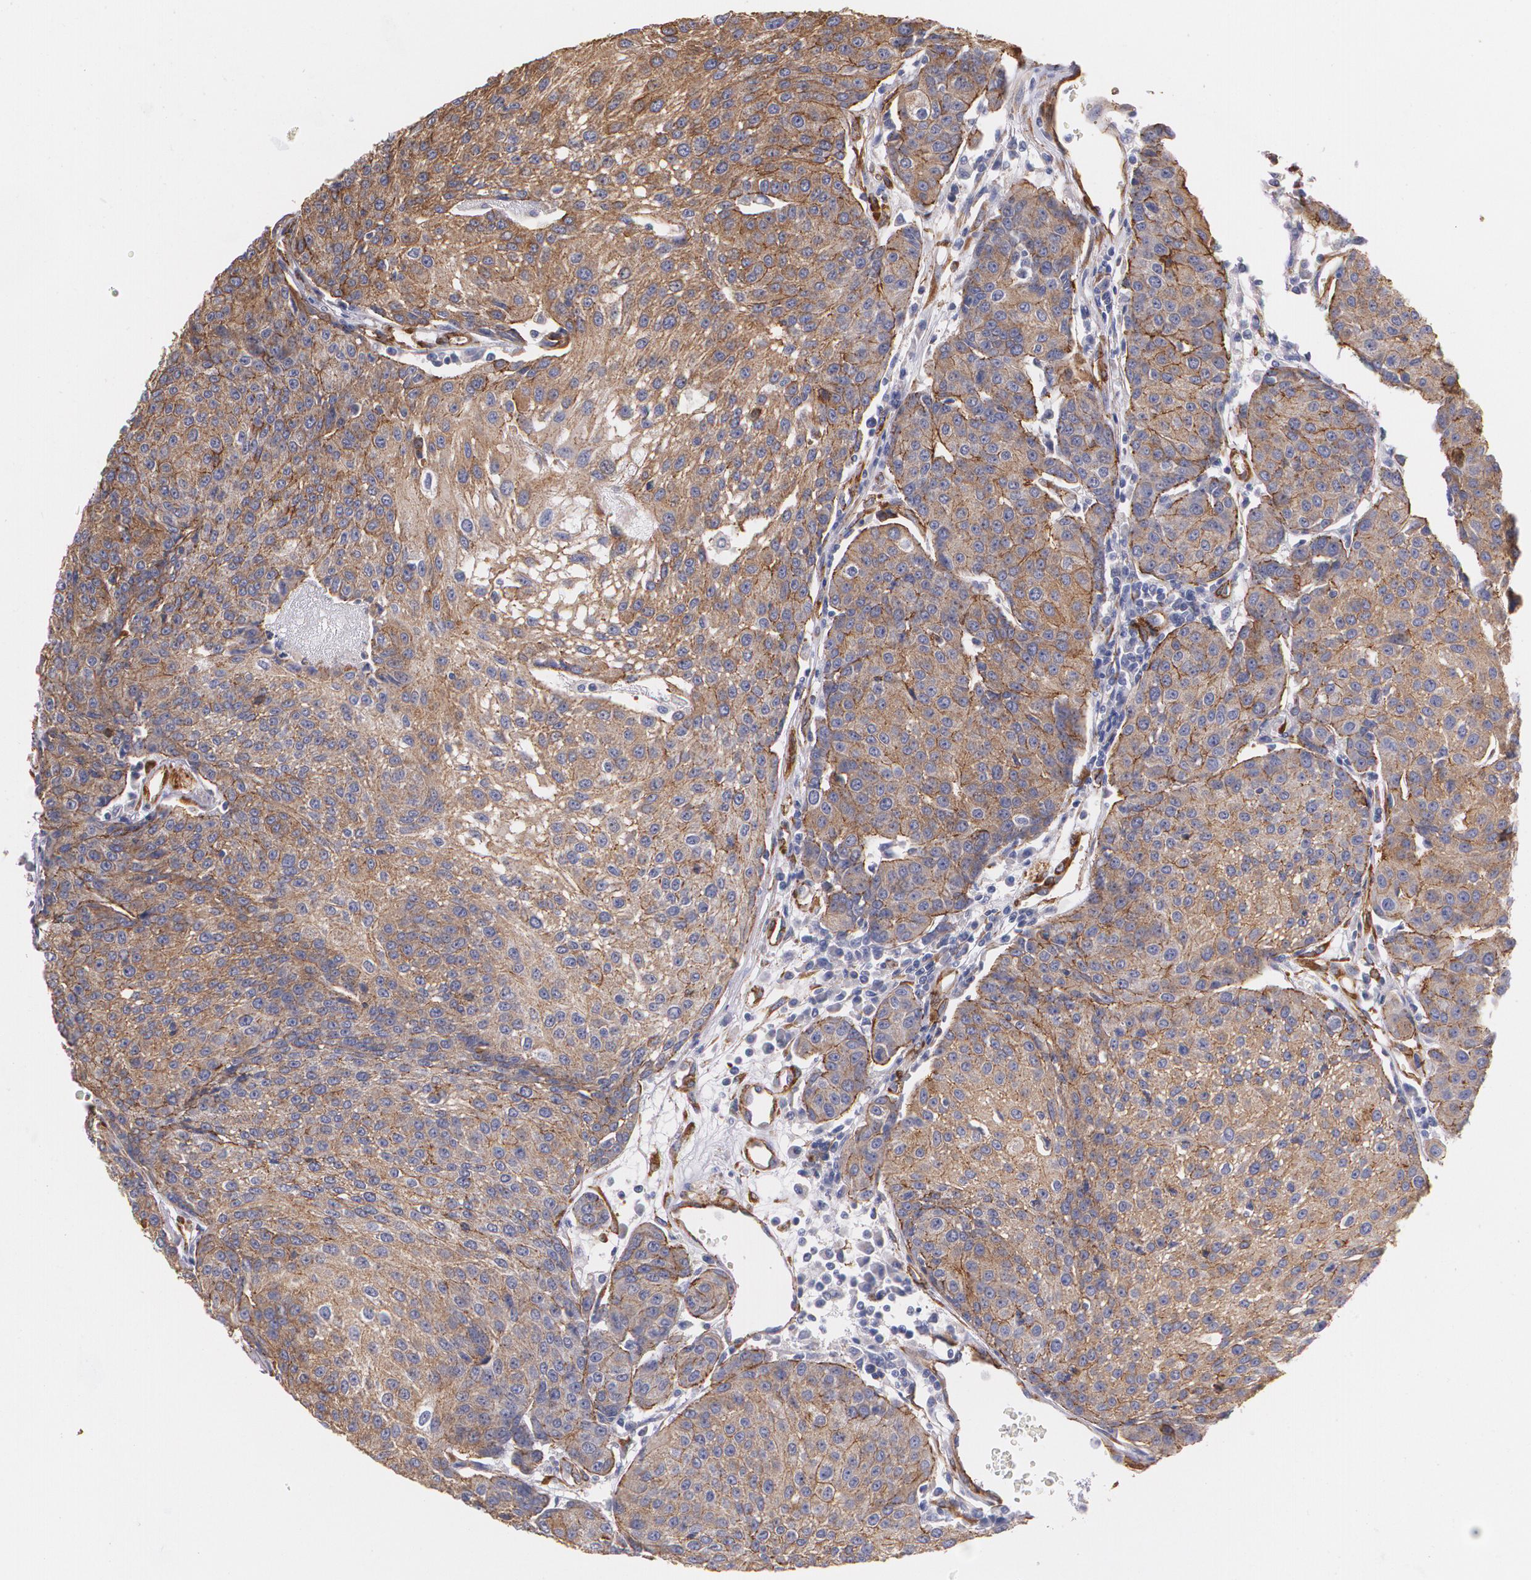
{"staining": {"intensity": "moderate", "quantity": "25%-75%", "location": "cytoplasmic/membranous"}, "tissue": "urothelial cancer", "cell_type": "Tumor cells", "image_type": "cancer", "snomed": [{"axis": "morphology", "description": "Urothelial carcinoma, High grade"}, {"axis": "topography", "description": "Urinary bladder"}], "caption": "Human urothelial cancer stained with a protein marker displays moderate staining in tumor cells.", "gene": "TJP1", "patient": {"sex": "female", "age": 85}}